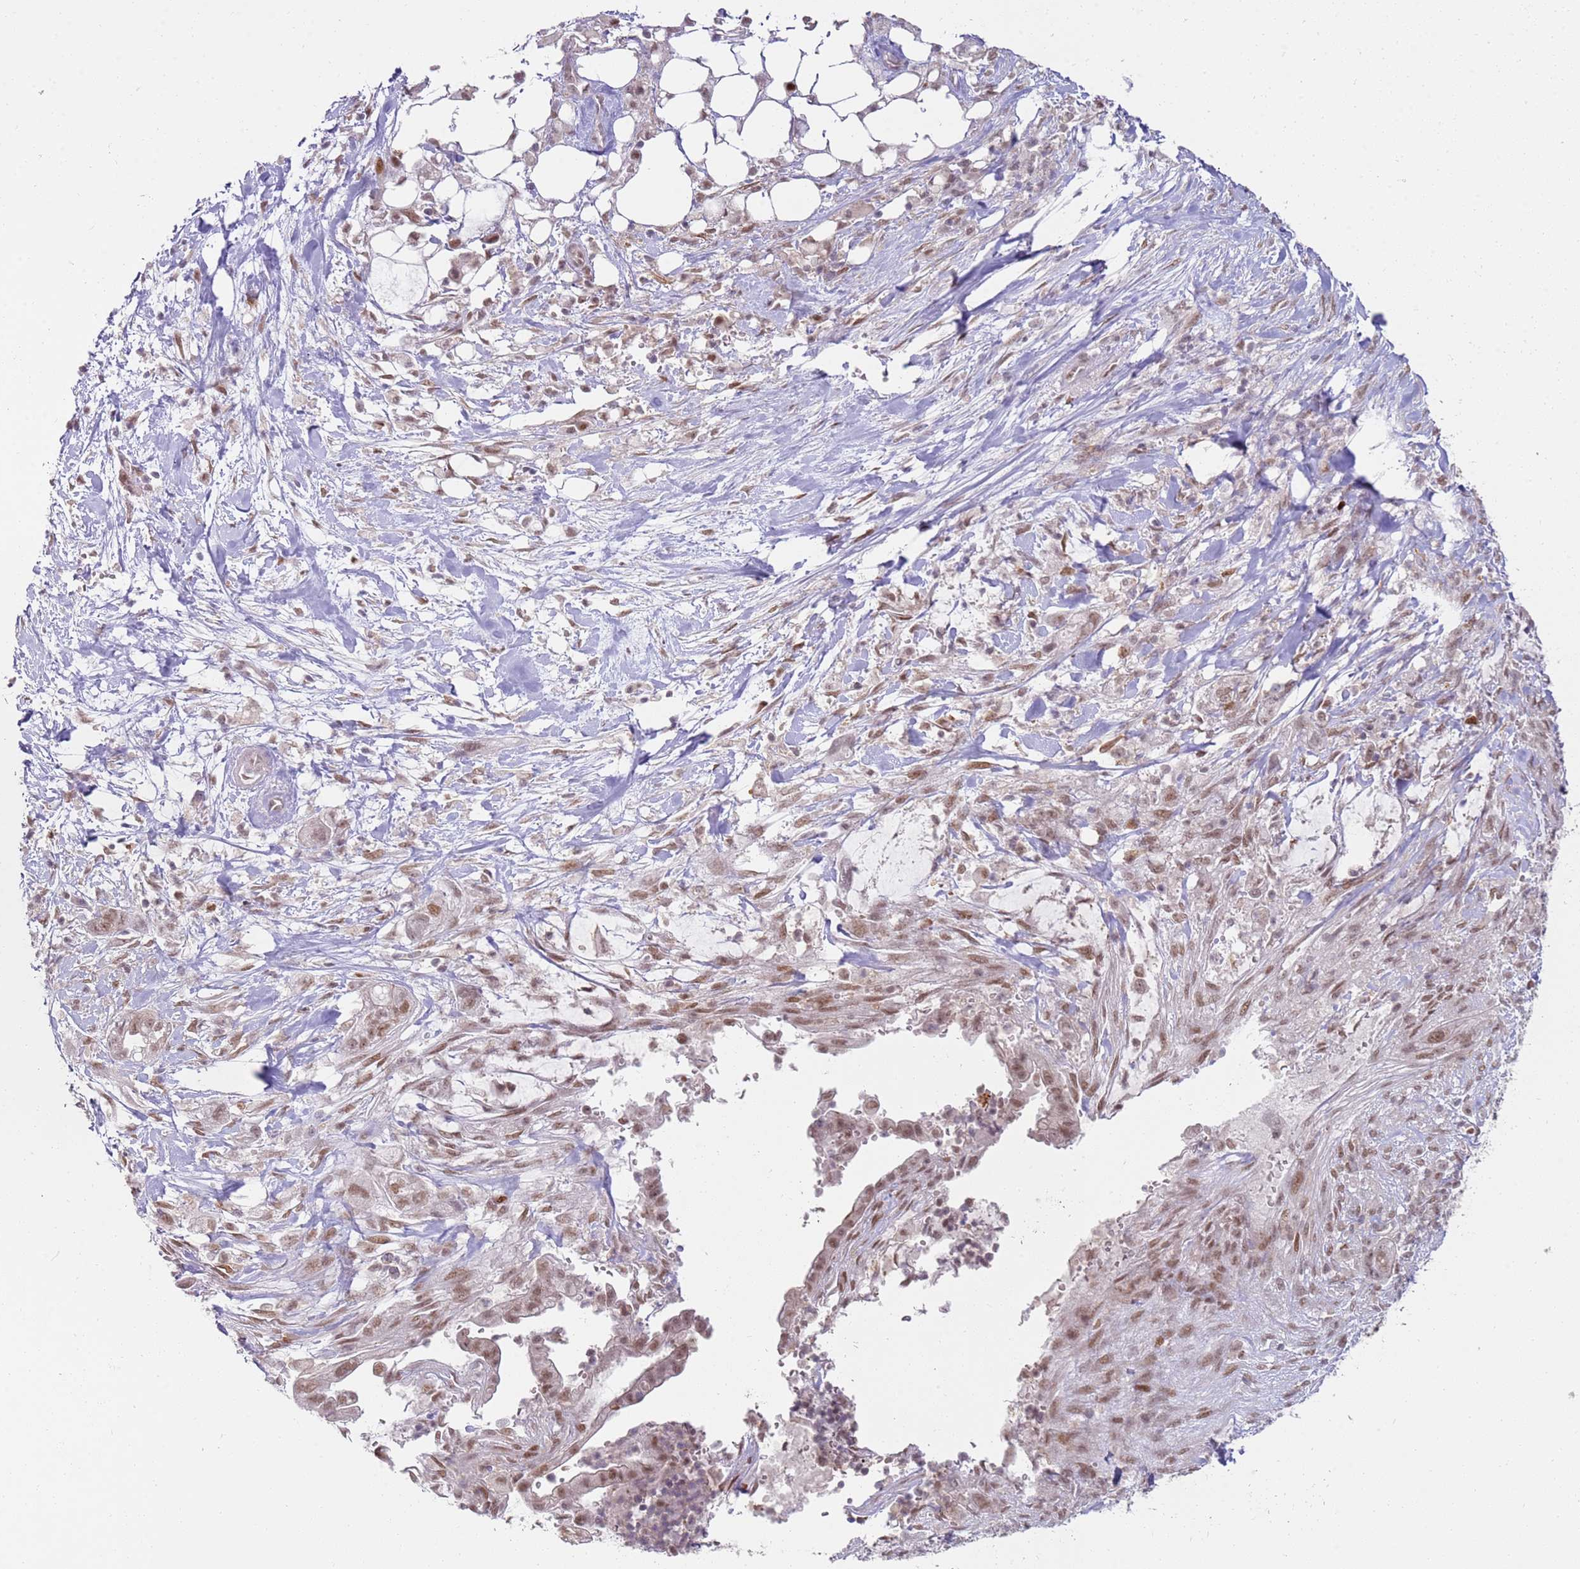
{"staining": {"intensity": "moderate", "quantity": ">75%", "location": "nuclear"}, "tissue": "pancreatic cancer", "cell_type": "Tumor cells", "image_type": "cancer", "snomed": [{"axis": "morphology", "description": "Adenocarcinoma, NOS"}, {"axis": "topography", "description": "Pancreas"}], "caption": "Immunohistochemistry image of pancreatic cancer stained for a protein (brown), which reveals medium levels of moderate nuclear positivity in approximately >75% of tumor cells.", "gene": "PHC2", "patient": {"sex": "male", "age": 44}}